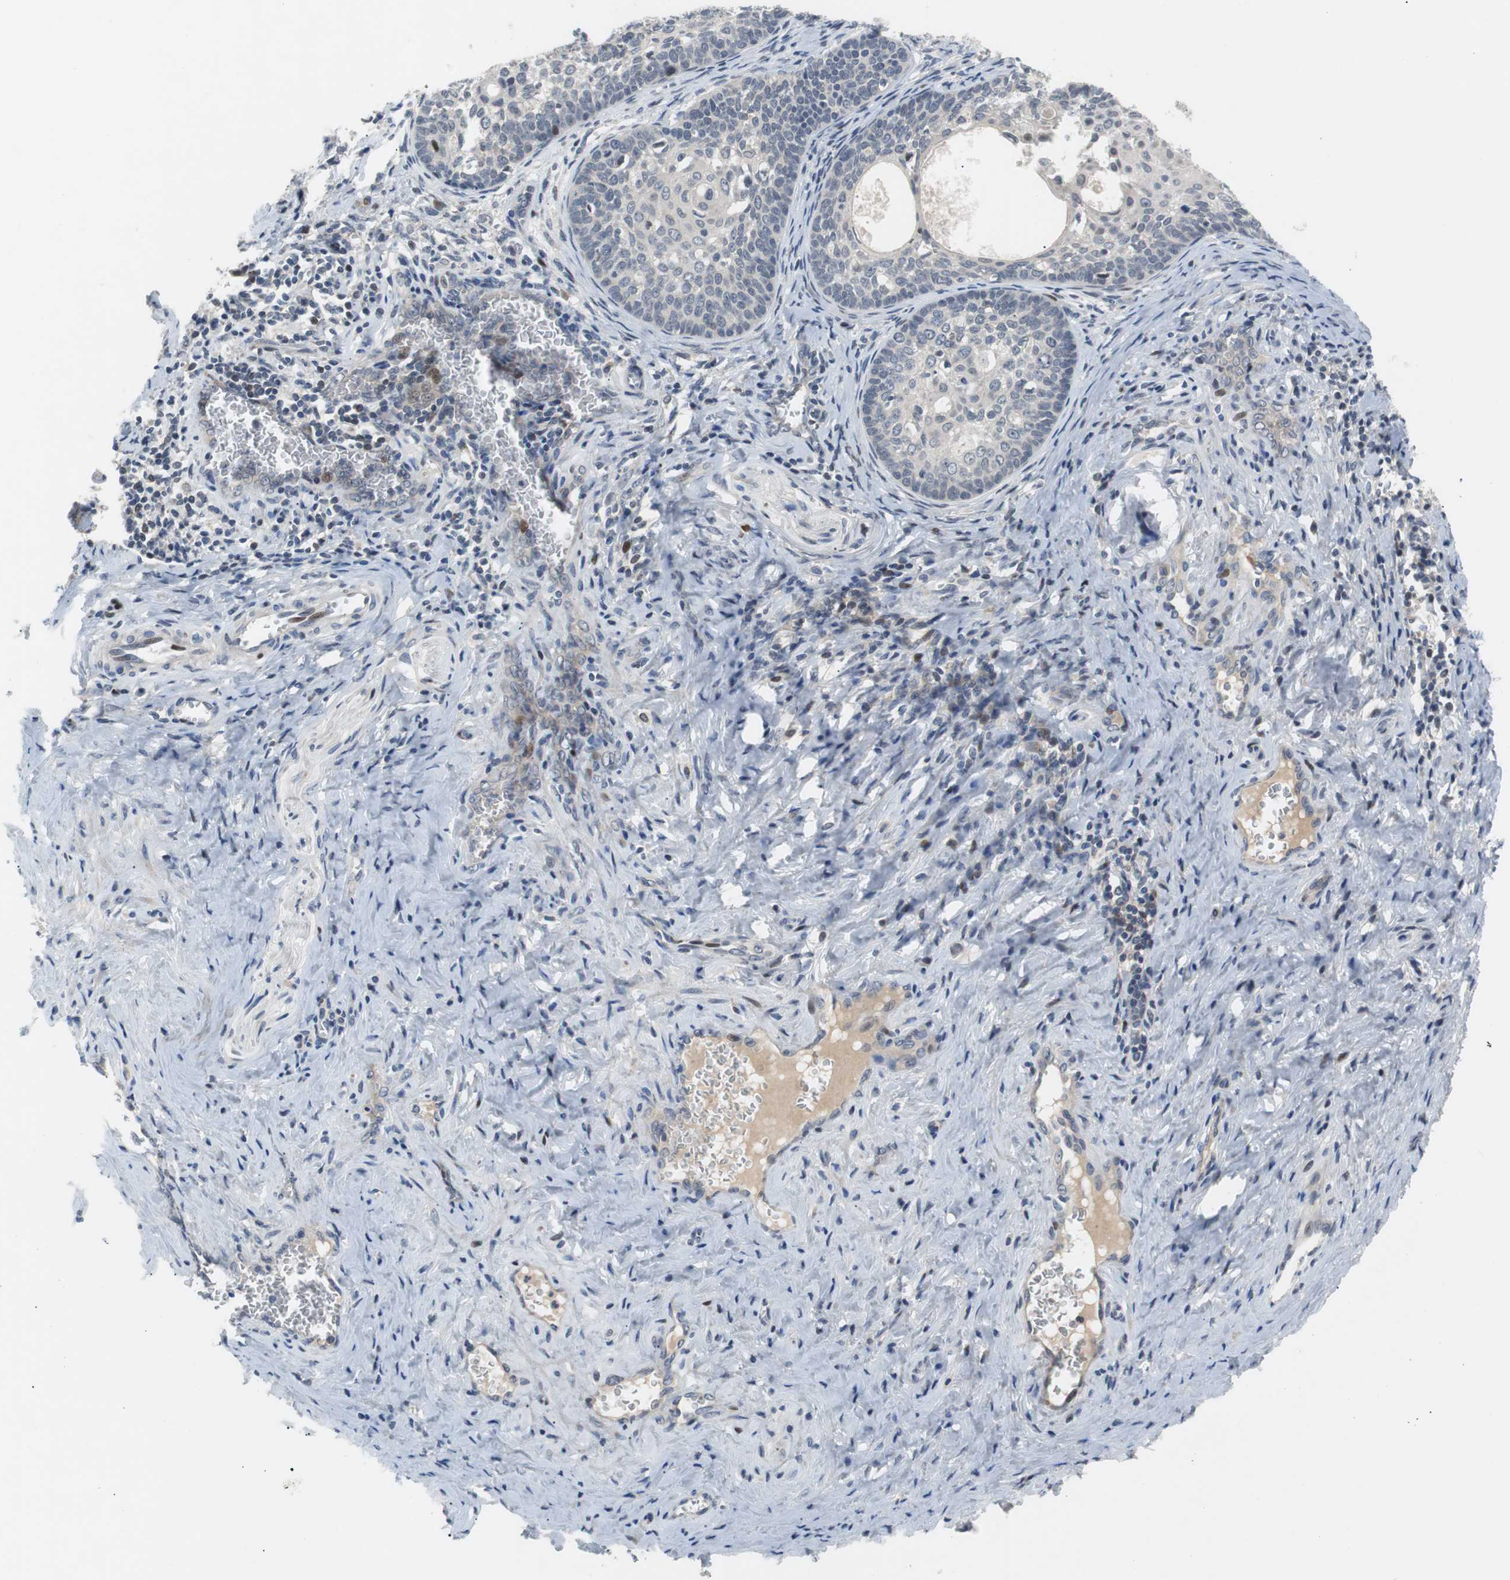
{"staining": {"intensity": "negative", "quantity": "none", "location": "none"}, "tissue": "cervical cancer", "cell_type": "Tumor cells", "image_type": "cancer", "snomed": [{"axis": "morphology", "description": "Squamous cell carcinoma, NOS"}, {"axis": "topography", "description": "Cervix"}], "caption": "This is an immunohistochemistry (IHC) histopathology image of cervical squamous cell carcinoma. There is no staining in tumor cells.", "gene": "MAP2K4", "patient": {"sex": "female", "age": 33}}